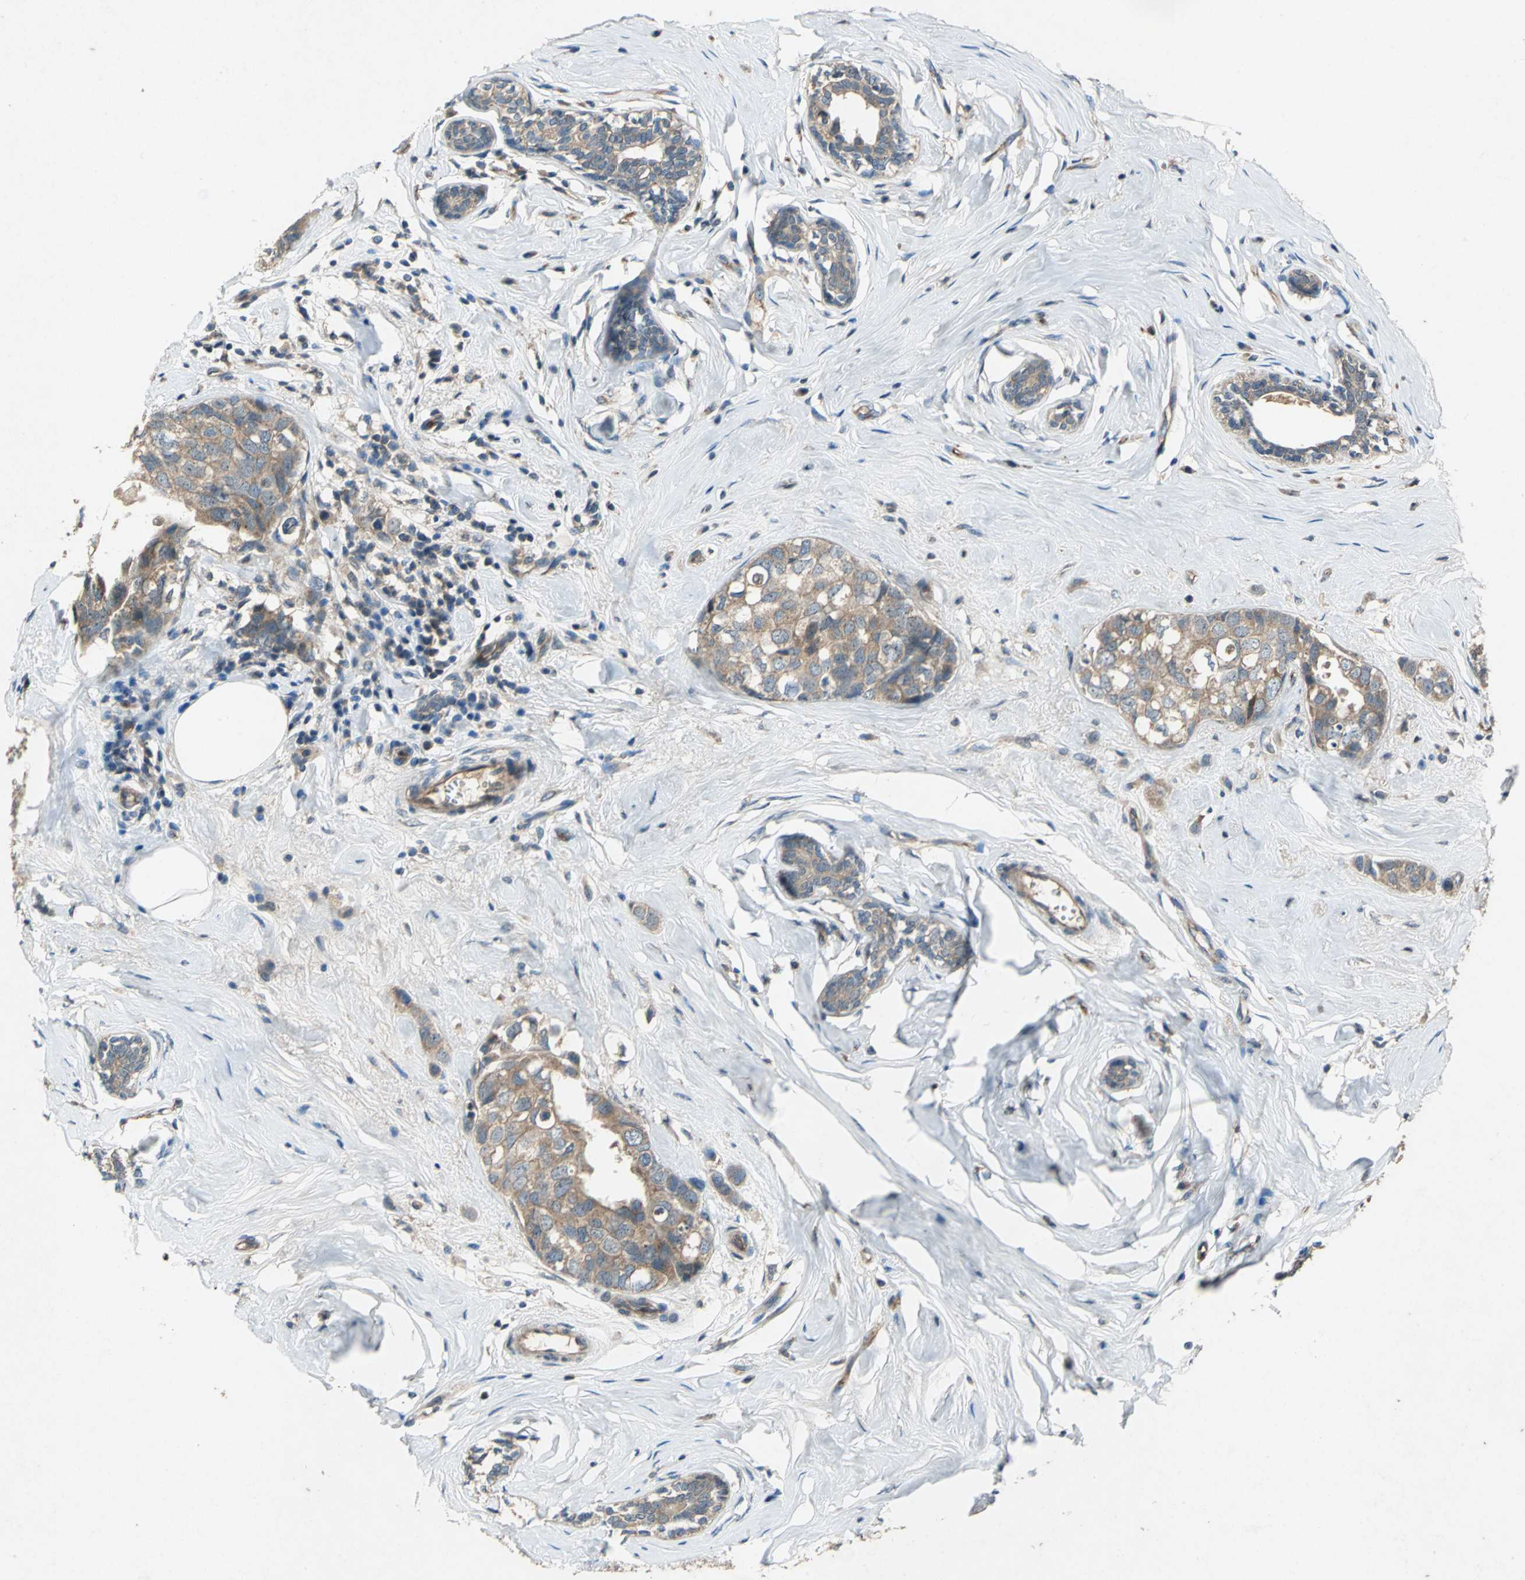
{"staining": {"intensity": "moderate", "quantity": ">75%", "location": "cytoplasmic/membranous"}, "tissue": "breast cancer", "cell_type": "Tumor cells", "image_type": "cancer", "snomed": [{"axis": "morphology", "description": "Normal tissue, NOS"}, {"axis": "morphology", "description": "Duct carcinoma"}, {"axis": "topography", "description": "Breast"}], "caption": "Immunohistochemical staining of human breast infiltrating ductal carcinoma demonstrates moderate cytoplasmic/membranous protein expression in approximately >75% of tumor cells.", "gene": "EMCN", "patient": {"sex": "female", "age": 50}}